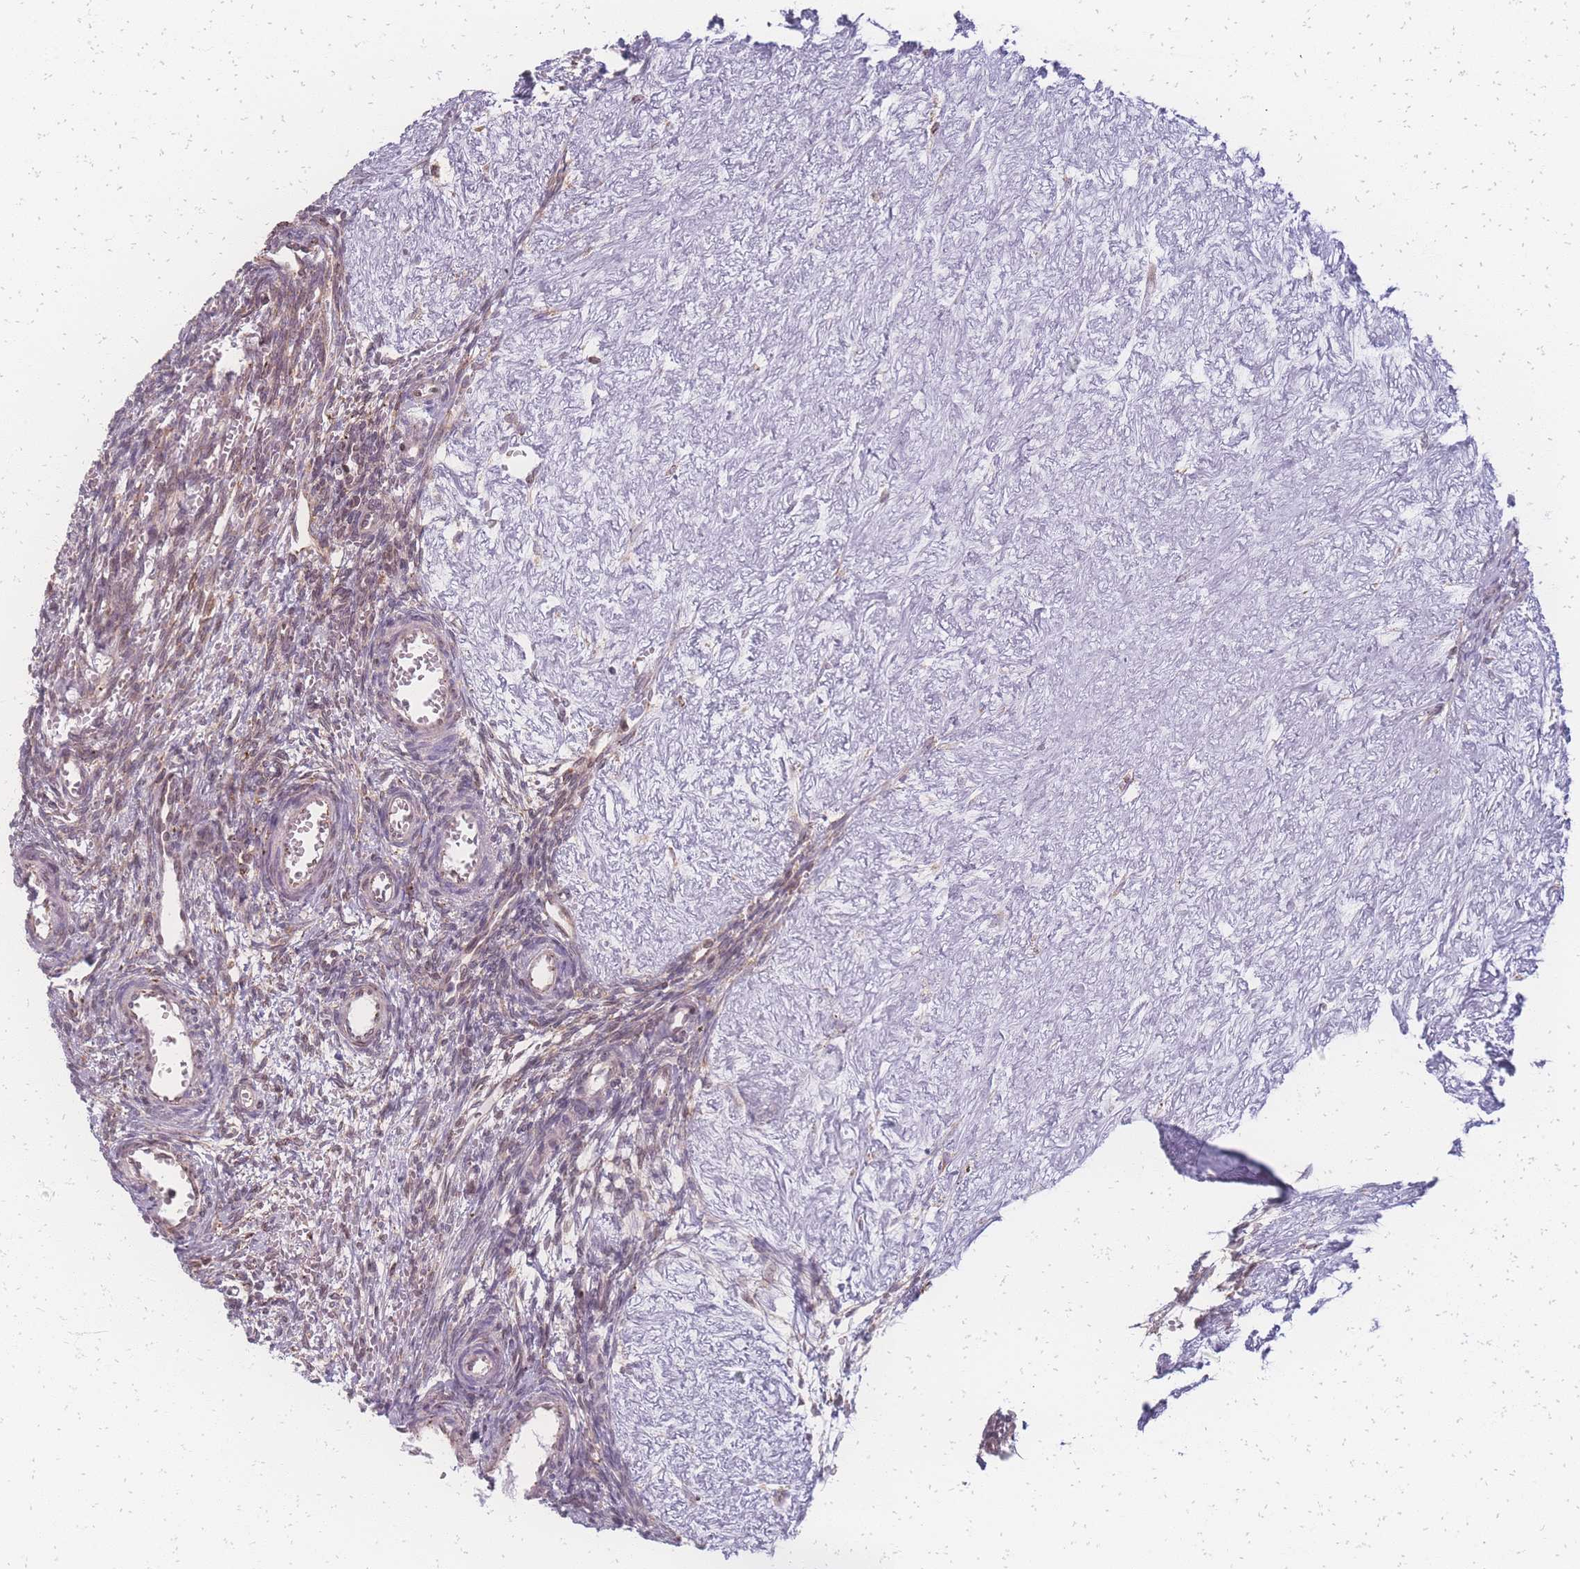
{"staining": {"intensity": "weak", "quantity": "<25%", "location": "cytoplasmic/membranous"}, "tissue": "ovary", "cell_type": "Ovarian stroma cells", "image_type": "normal", "snomed": [{"axis": "morphology", "description": "Normal tissue, NOS"}, {"axis": "topography", "description": "Ovary"}], "caption": "Immunohistochemistry (IHC) micrograph of normal ovary stained for a protein (brown), which displays no staining in ovarian stroma cells.", "gene": "ZC3H13", "patient": {"sex": "female", "age": 39}}